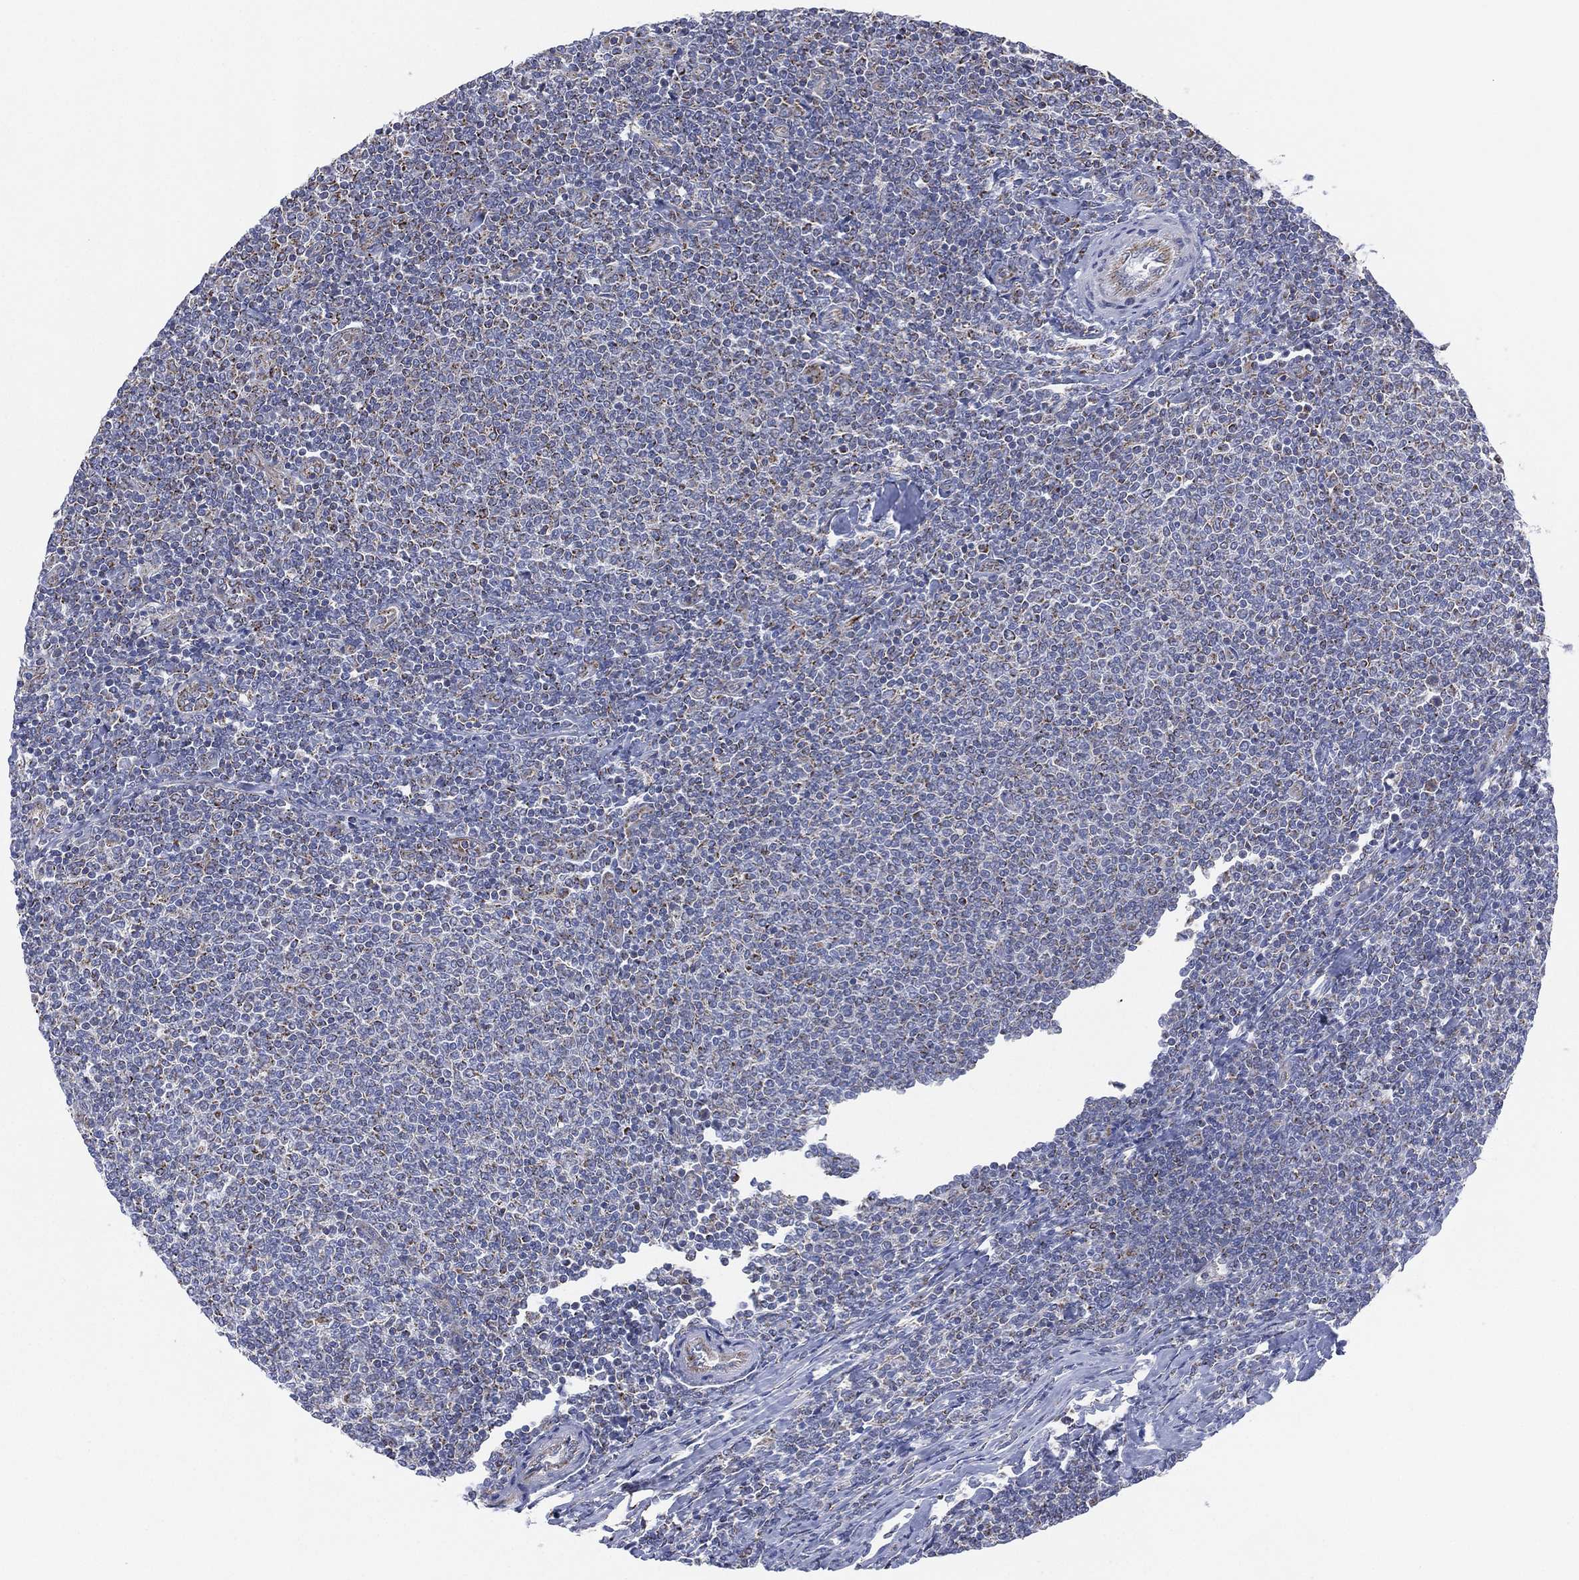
{"staining": {"intensity": "moderate", "quantity": "<25%", "location": "cytoplasmic/membranous"}, "tissue": "lymphoma", "cell_type": "Tumor cells", "image_type": "cancer", "snomed": [{"axis": "morphology", "description": "Malignant lymphoma, non-Hodgkin's type, Low grade"}, {"axis": "topography", "description": "Lymph node"}], "caption": "A brown stain shows moderate cytoplasmic/membranous staining of a protein in human lymphoma tumor cells.", "gene": "INA", "patient": {"sex": "male", "age": 52}}